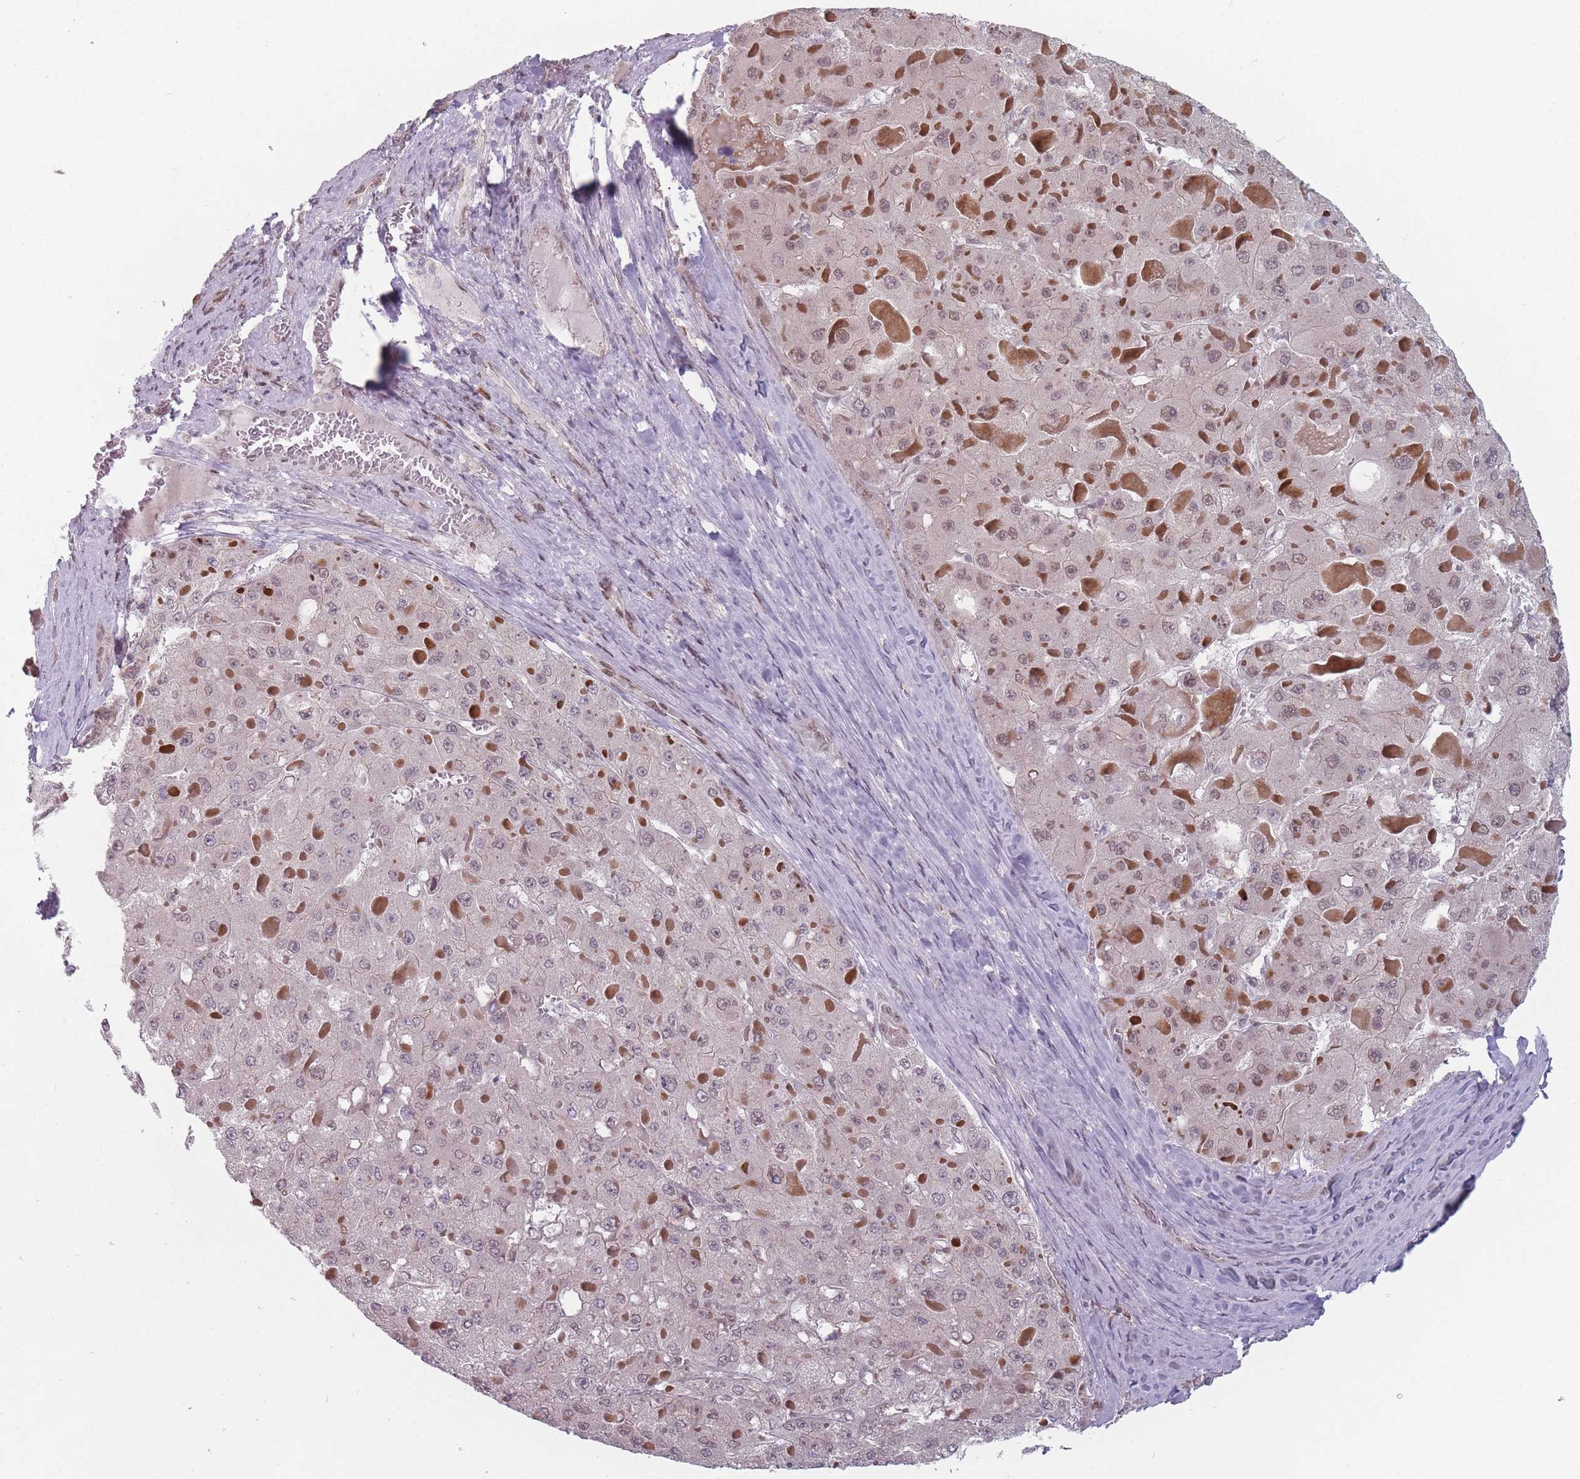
{"staining": {"intensity": "weak", "quantity": "25%-75%", "location": "nuclear"}, "tissue": "liver cancer", "cell_type": "Tumor cells", "image_type": "cancer", "snomed": [{"axis": "morphology", "description": "Carcinoma, Hepatocellular, NOS"}, {"axis": "topography", "description": "Liver"}], "caption": "A low amount of weak nuclear staining is seen in approximately 25%-75% of tumor cells in liver hepatocellular carcinoma tissue.", "gene": "SH3BGRL2", "patient": {"sex": "female", "age": 73}}